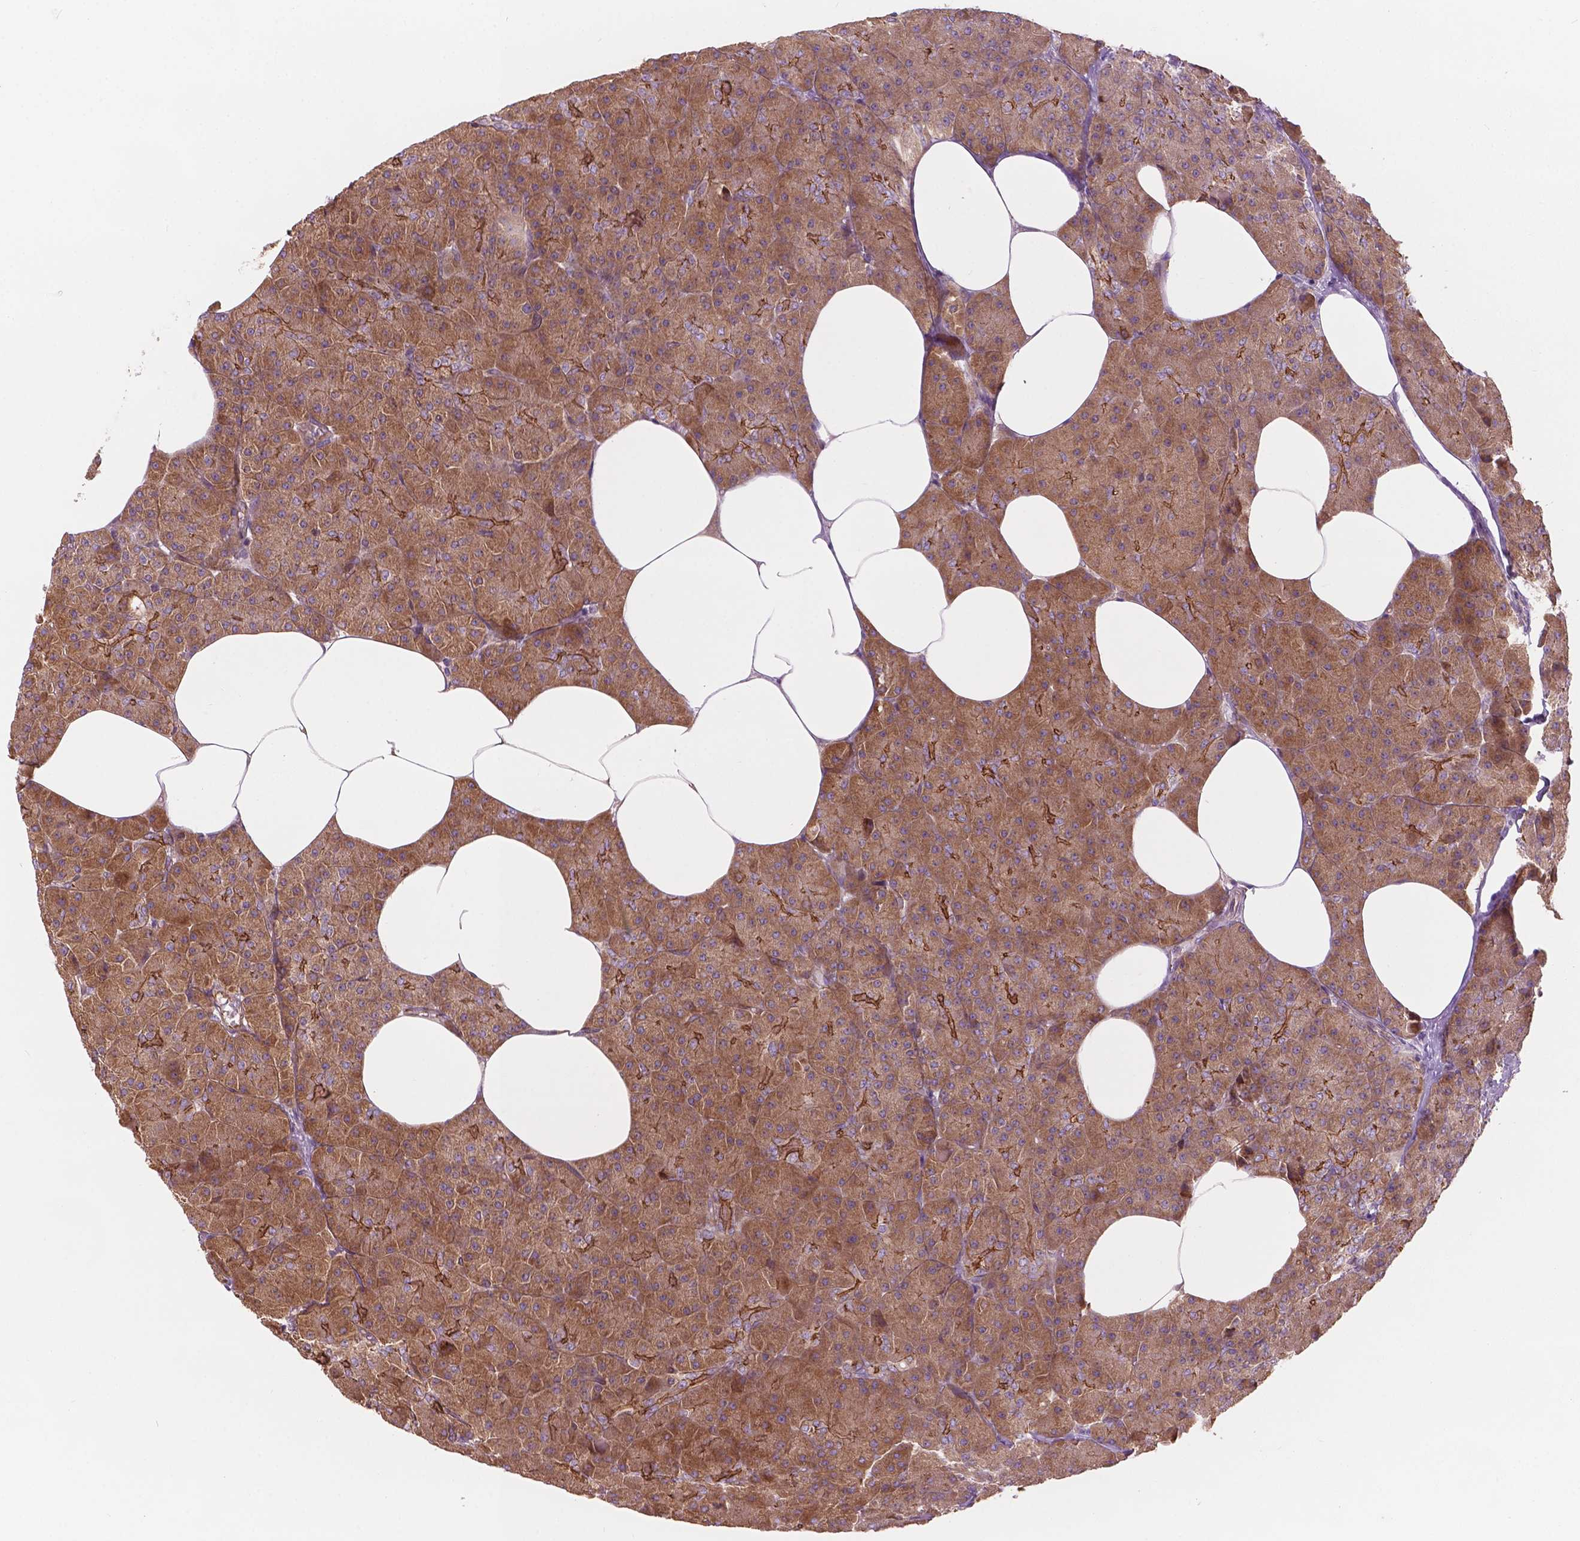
{"staining": {"intensity": "moderate", "quantity": ">75%", "location": "cytoplasmic/membranous"}, "tissue": "pancreas", "cell_type": "Exocrine glandular cells", "image_type": "normal", "snomed": [{"axis": "morphology", "description": "Normal tissue, NOS"}, {"axis": "topography", "description": "Pancreas"}], "caption": "IHC photomicrograph of benign human pancreas stained for a protein (brown), which exhibits medium levels of moderate cytoplasmic/membranous positivity in approximately >75% of exocrine glandular cells.", "gene": "SURF4", "patient": {"sex": "female", "age": 45}}